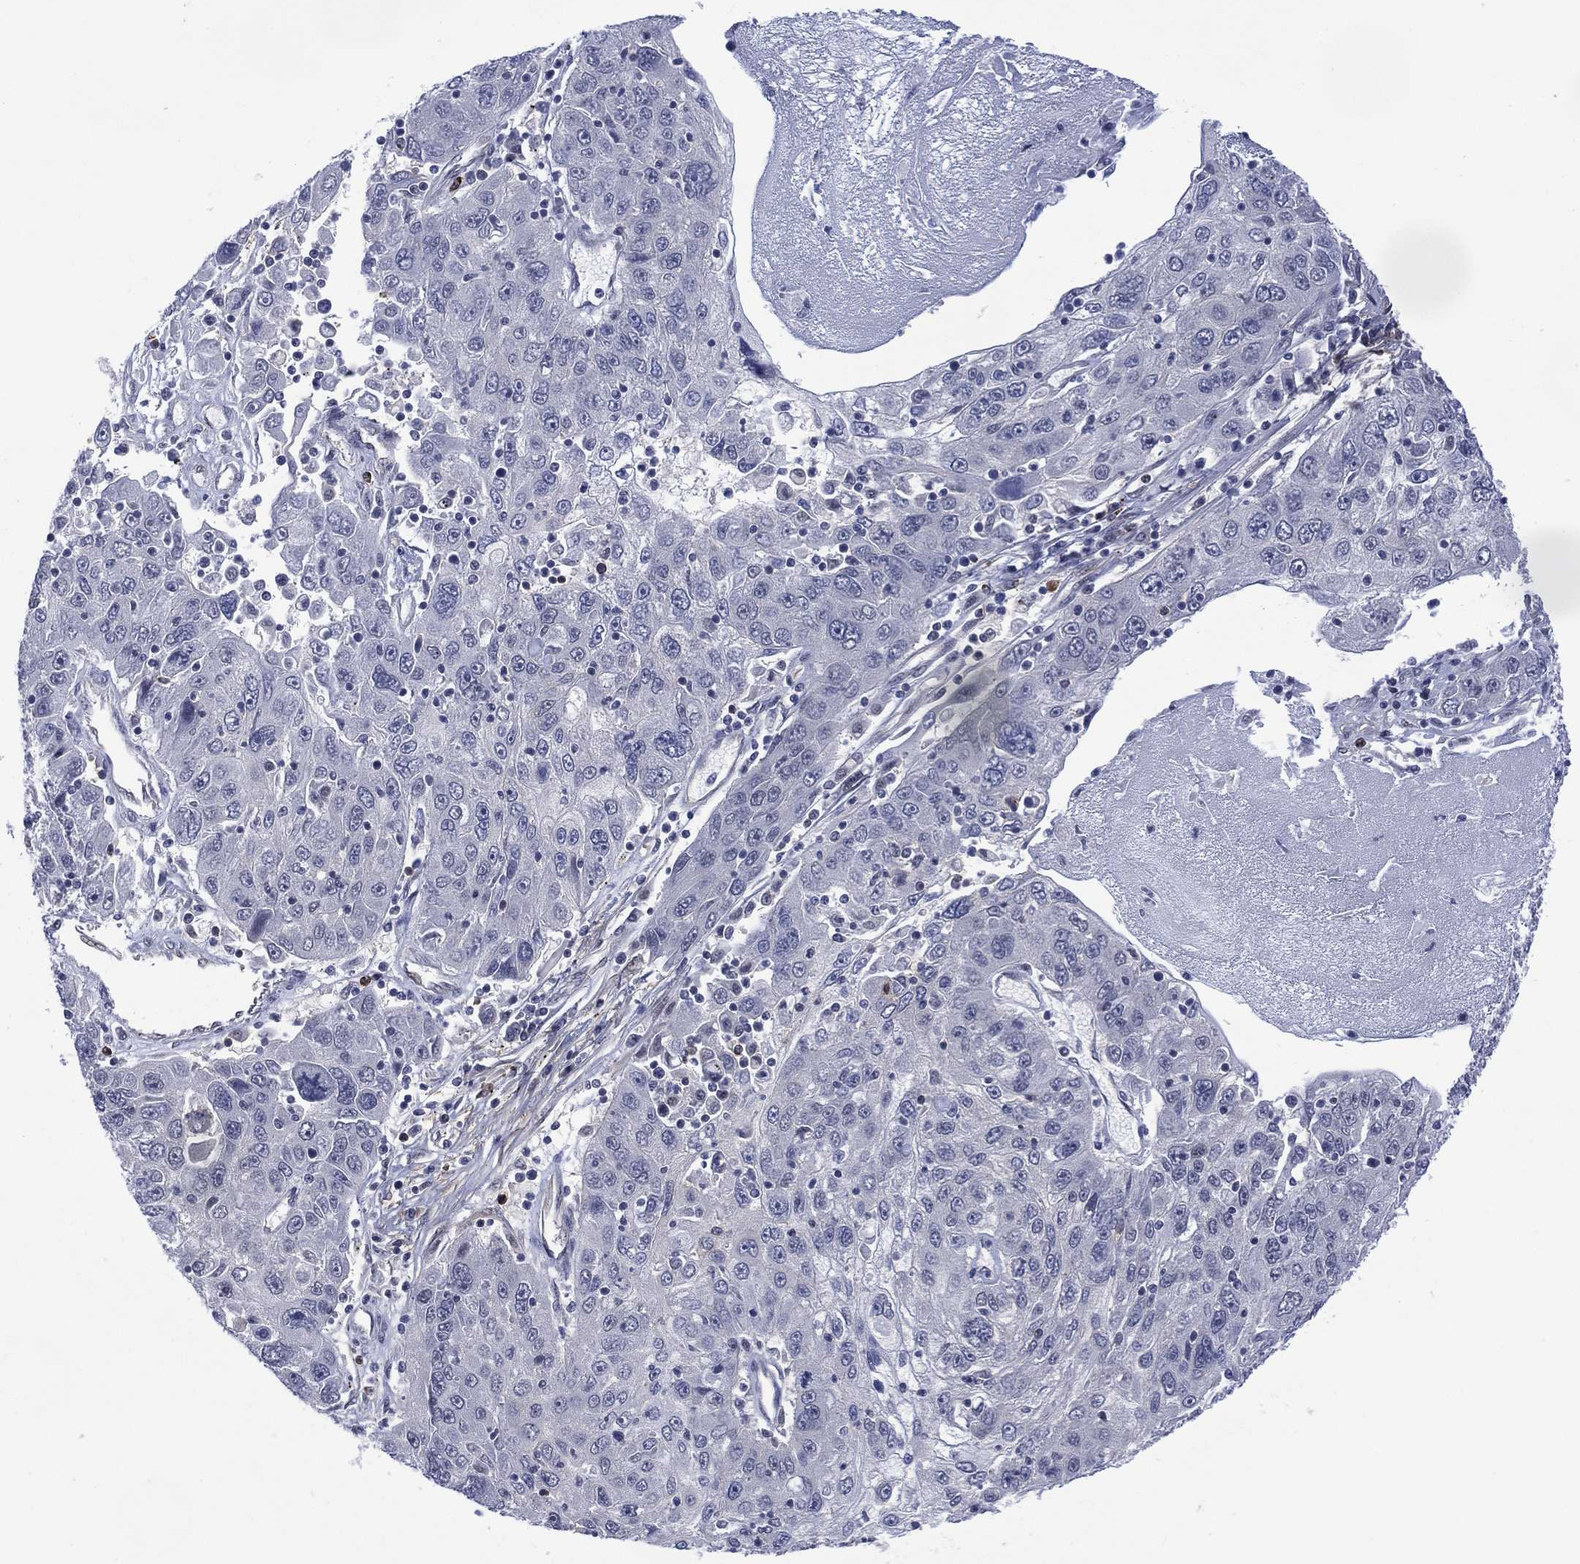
{"staining": {"intensity": "negative", "quantity": "none", "location": "none"}, "tissue": "stomach cancer", "cell_type": "Tumor cells", "image_type": "cancer", "snomed": [{"axis": "morphology", "description": "Adenocarcinoma, NOS"}, {"axis": "topography", "description": "Stomach"}], "caption": "Immunohistochemical staining of human adenocarcinoma (stomach) shows no significant positivity in tumor cells. (DAB immunohistochemistry visualized using brightfield microscopy, high magnification).", "gene": "DPP4", "patient": {"sex": "male", "age": 56}}